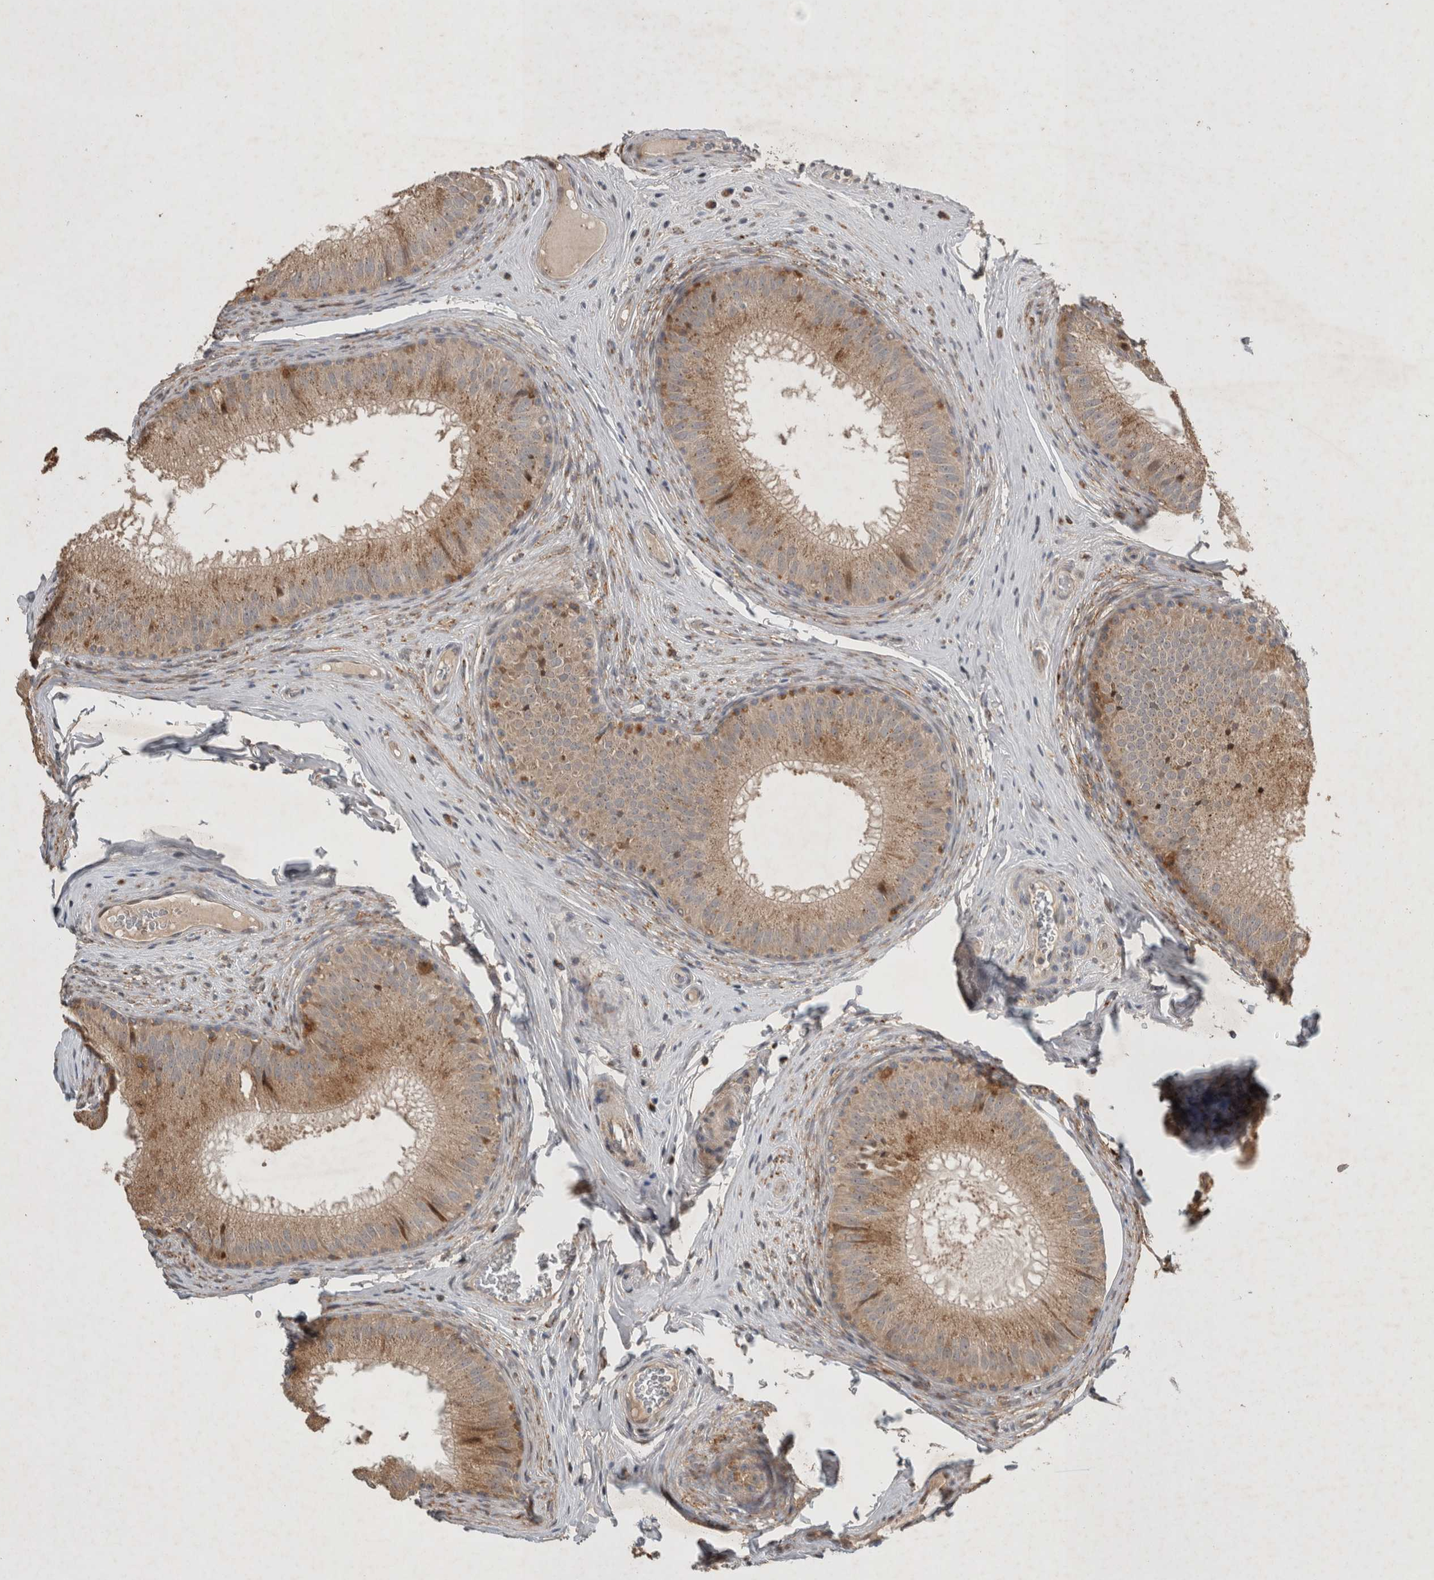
{"staining": {"intensity": "moderate", "quantity": ">75%", "location": "cytoplasmic/membranous"}, "tissue": "epididymis", "cell_type": "Glandular cells", "image_type": "normal", "snomed": [{"axis": "morphology", "description": "Normal tissue, NOS"}, {"axis": "topography", "description": "Epididymis"}], "caption": "A brown stain labels moderate cytoplasmic/membranous positivity of a protein in glandular cells of benign epididymis.", "gene": "SERAC1", "patient": {"sex": "male", "age": 32}}